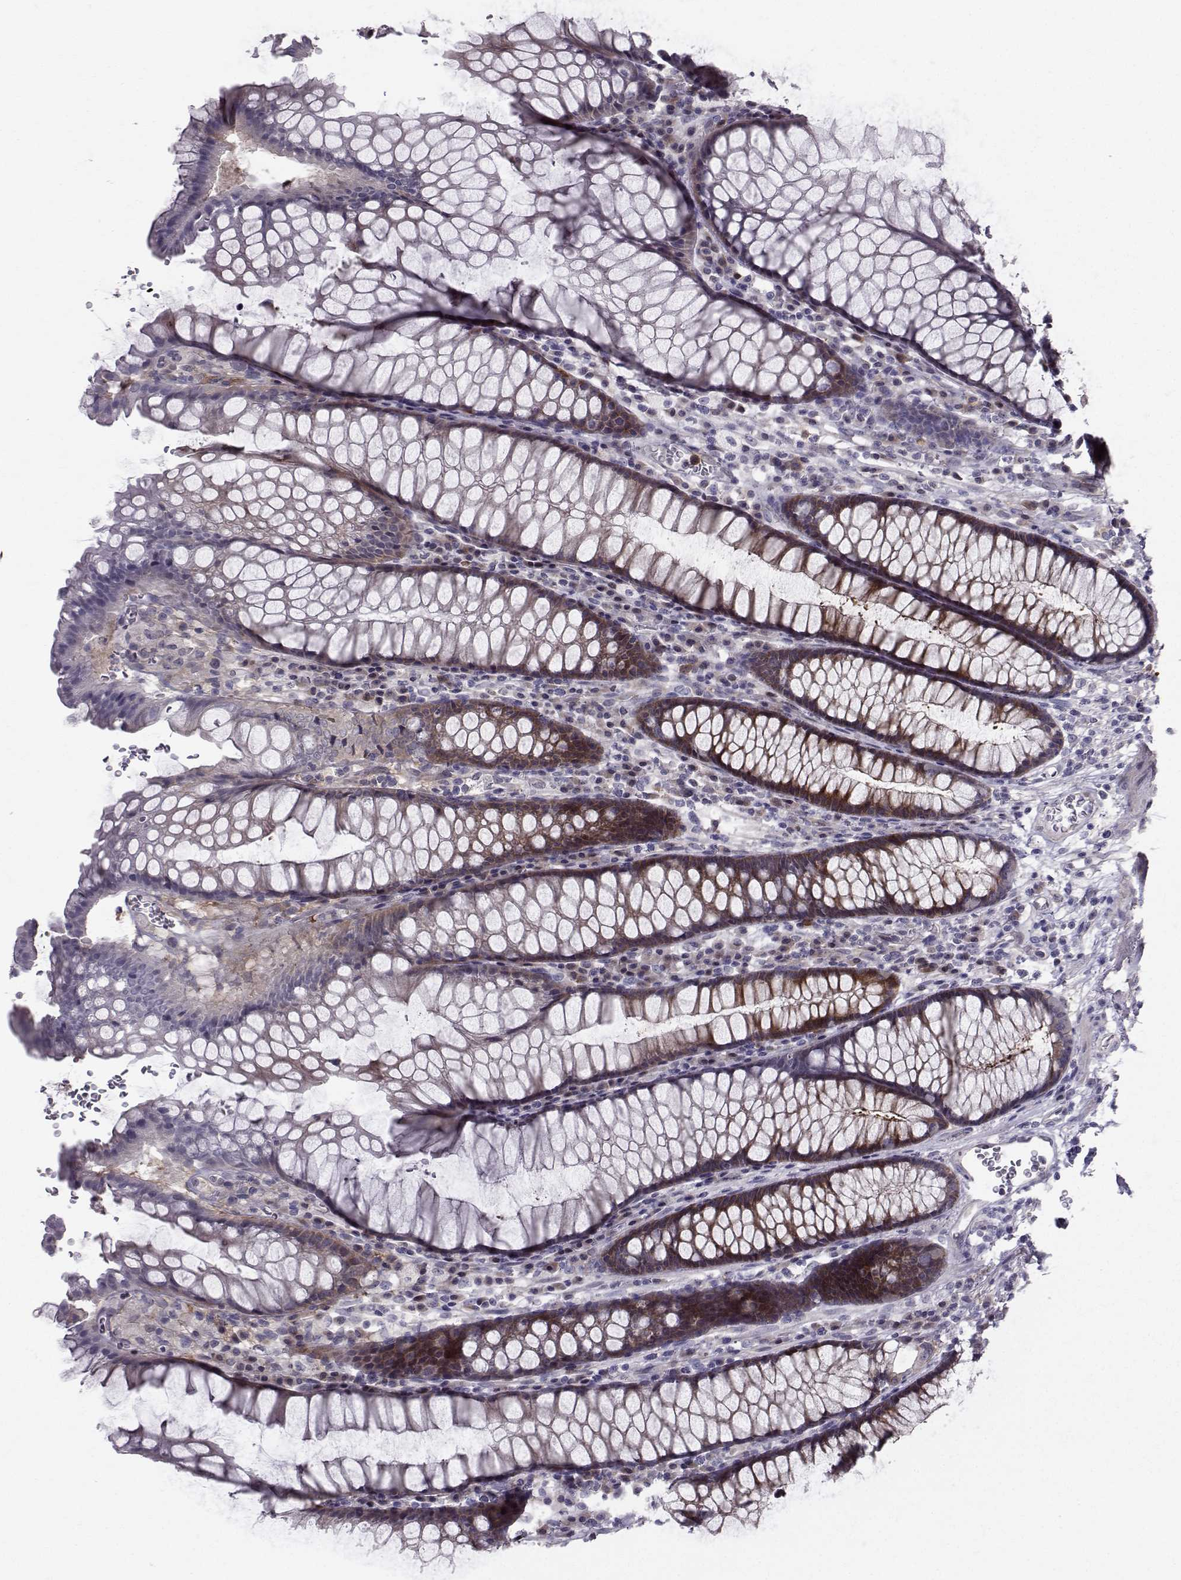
{"staining": {"intensity": "strong", "quantity": "25%-75%", "location": "cytoplasmic/membranous"}, "tissue": "rectum", "cell_type": "Glandular cells", "image_type": "normal", "snomed": [{"axis": "morphology", "description": "Normal tissue, NOS"}, {"axis": "topography", "description": "Rectum"}], "caption": "A micrograph of human rectum stained for a protein demonstrates strong cytoplasmic/membranous brown staining in glandular cells. Using DAB (3,3'-diaminobenzidine) (brown) and hematoxylin (blue) stains, captured at high magnification using brightfield microscopy.", "gene": "HSP90AB1", "patient": {"sex": "female", "age": 68}}